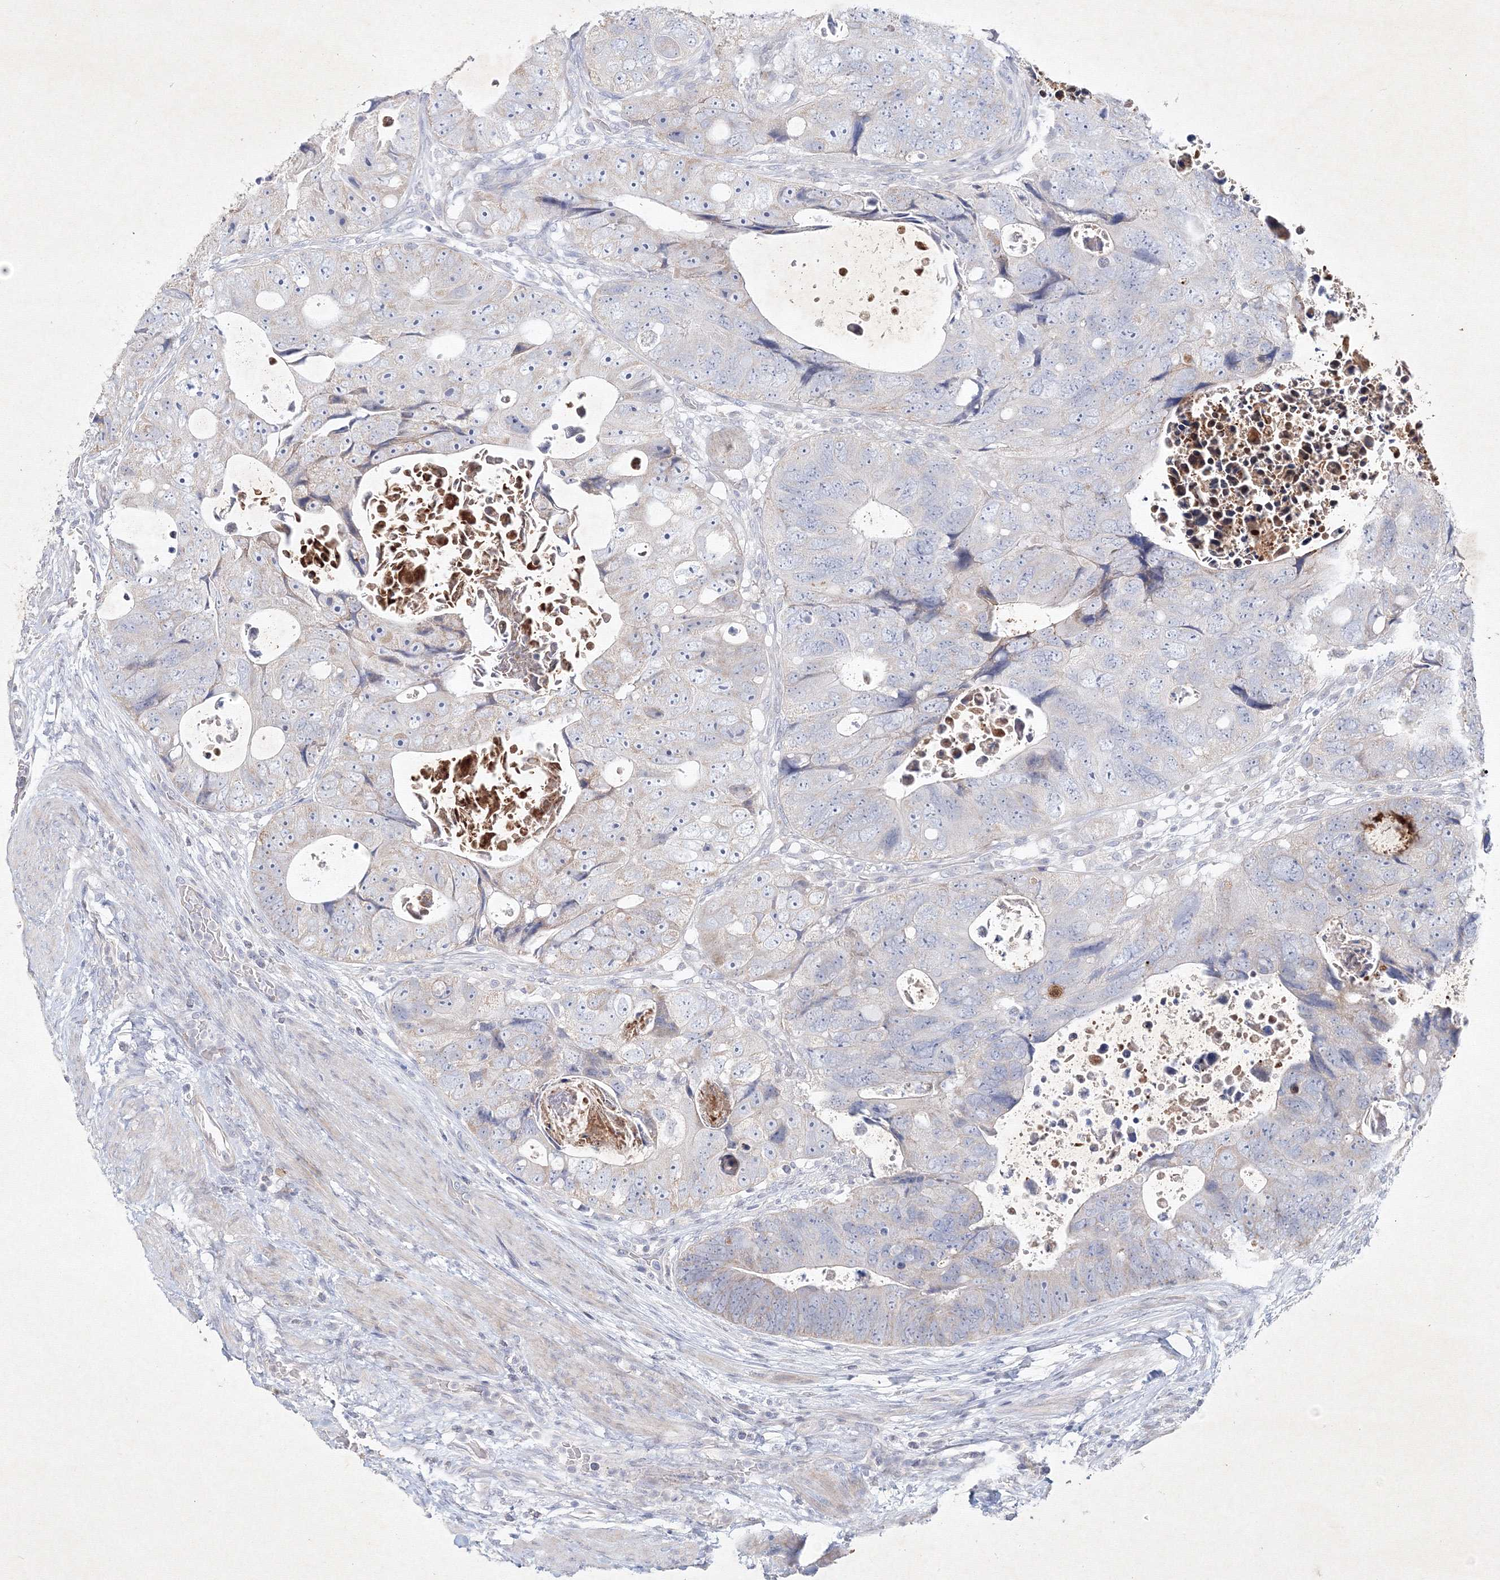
{"staining": {"intensity": "negative", "quantity": "none", "location": "none"}, "tissue": "colorectal cancer", "cell_type": "Tumor cells", "image_type": "cancer", "snomed": [{"axis": "morphology", "description": "Adenocarcinoma, NOS"}, {"axis": "topography", "description": "Rectum"}], "caption": "Immunohistochemistry (IHC) histopathology image of colorectal cancer (adenocarcinoma) stained for a protein (brown), which demonstrates no expression in tumor cells.", "gene": "CXXC4", "patient": {"sex": "male", "age": 59}}